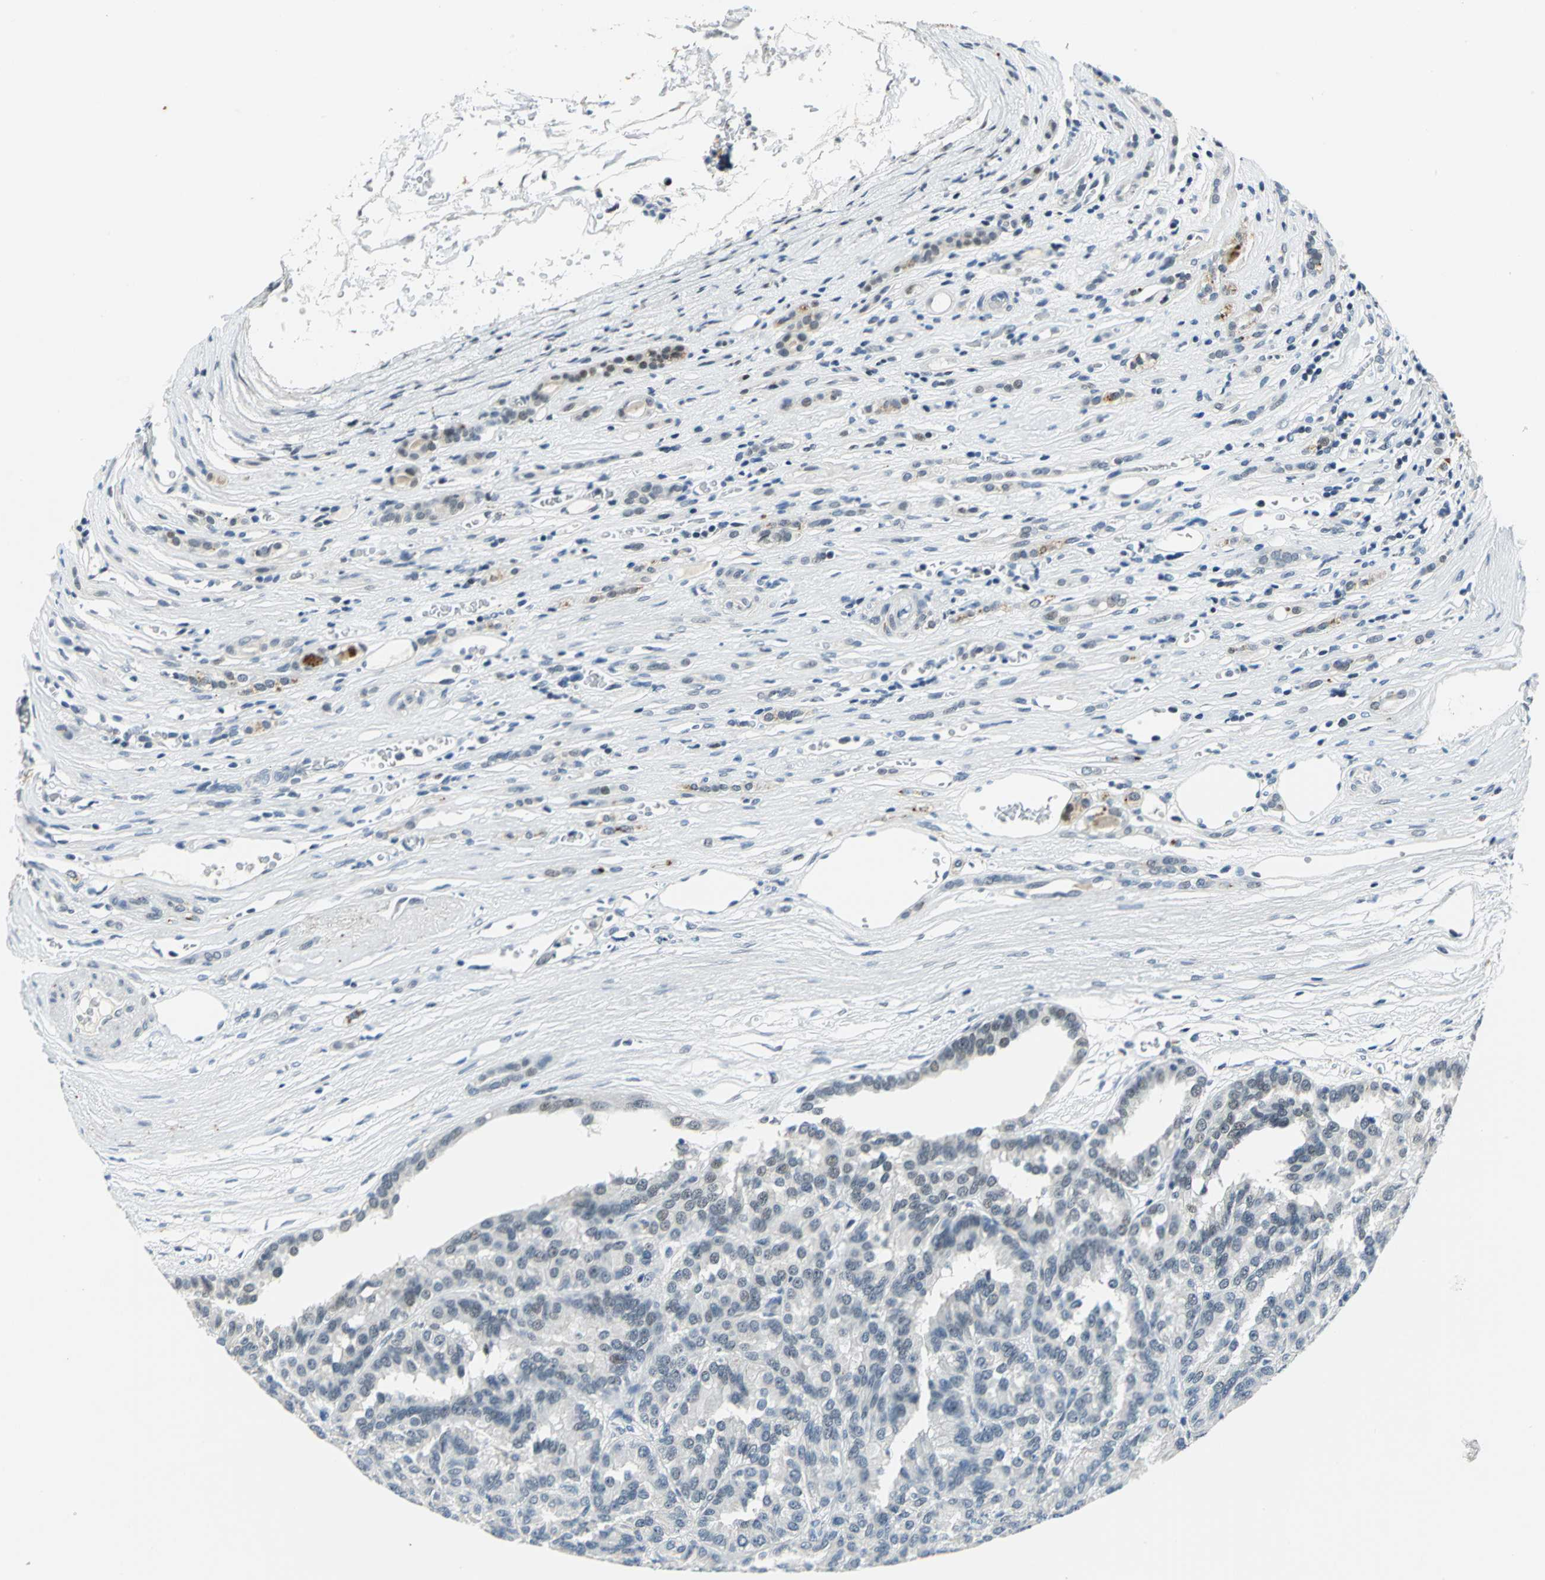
{"staining": {"intensity": "negative", "quantity": "none", "location": "none"}, "tissue": "renal cancer", "cell_type": "Tumor cells", "image_type": "cancer", "snomed": [{"axis": "morphology", "description": "Adenocarcinoma, NOS"}, {"axis": "topography", "description": "Kidney"}], "caption": "The histopathology image demonstrates no significant staining in tumor cells of adenocarcinoma (renal).", "gene": "RAD17", "patient": {"sex": "male", "age": 46}}